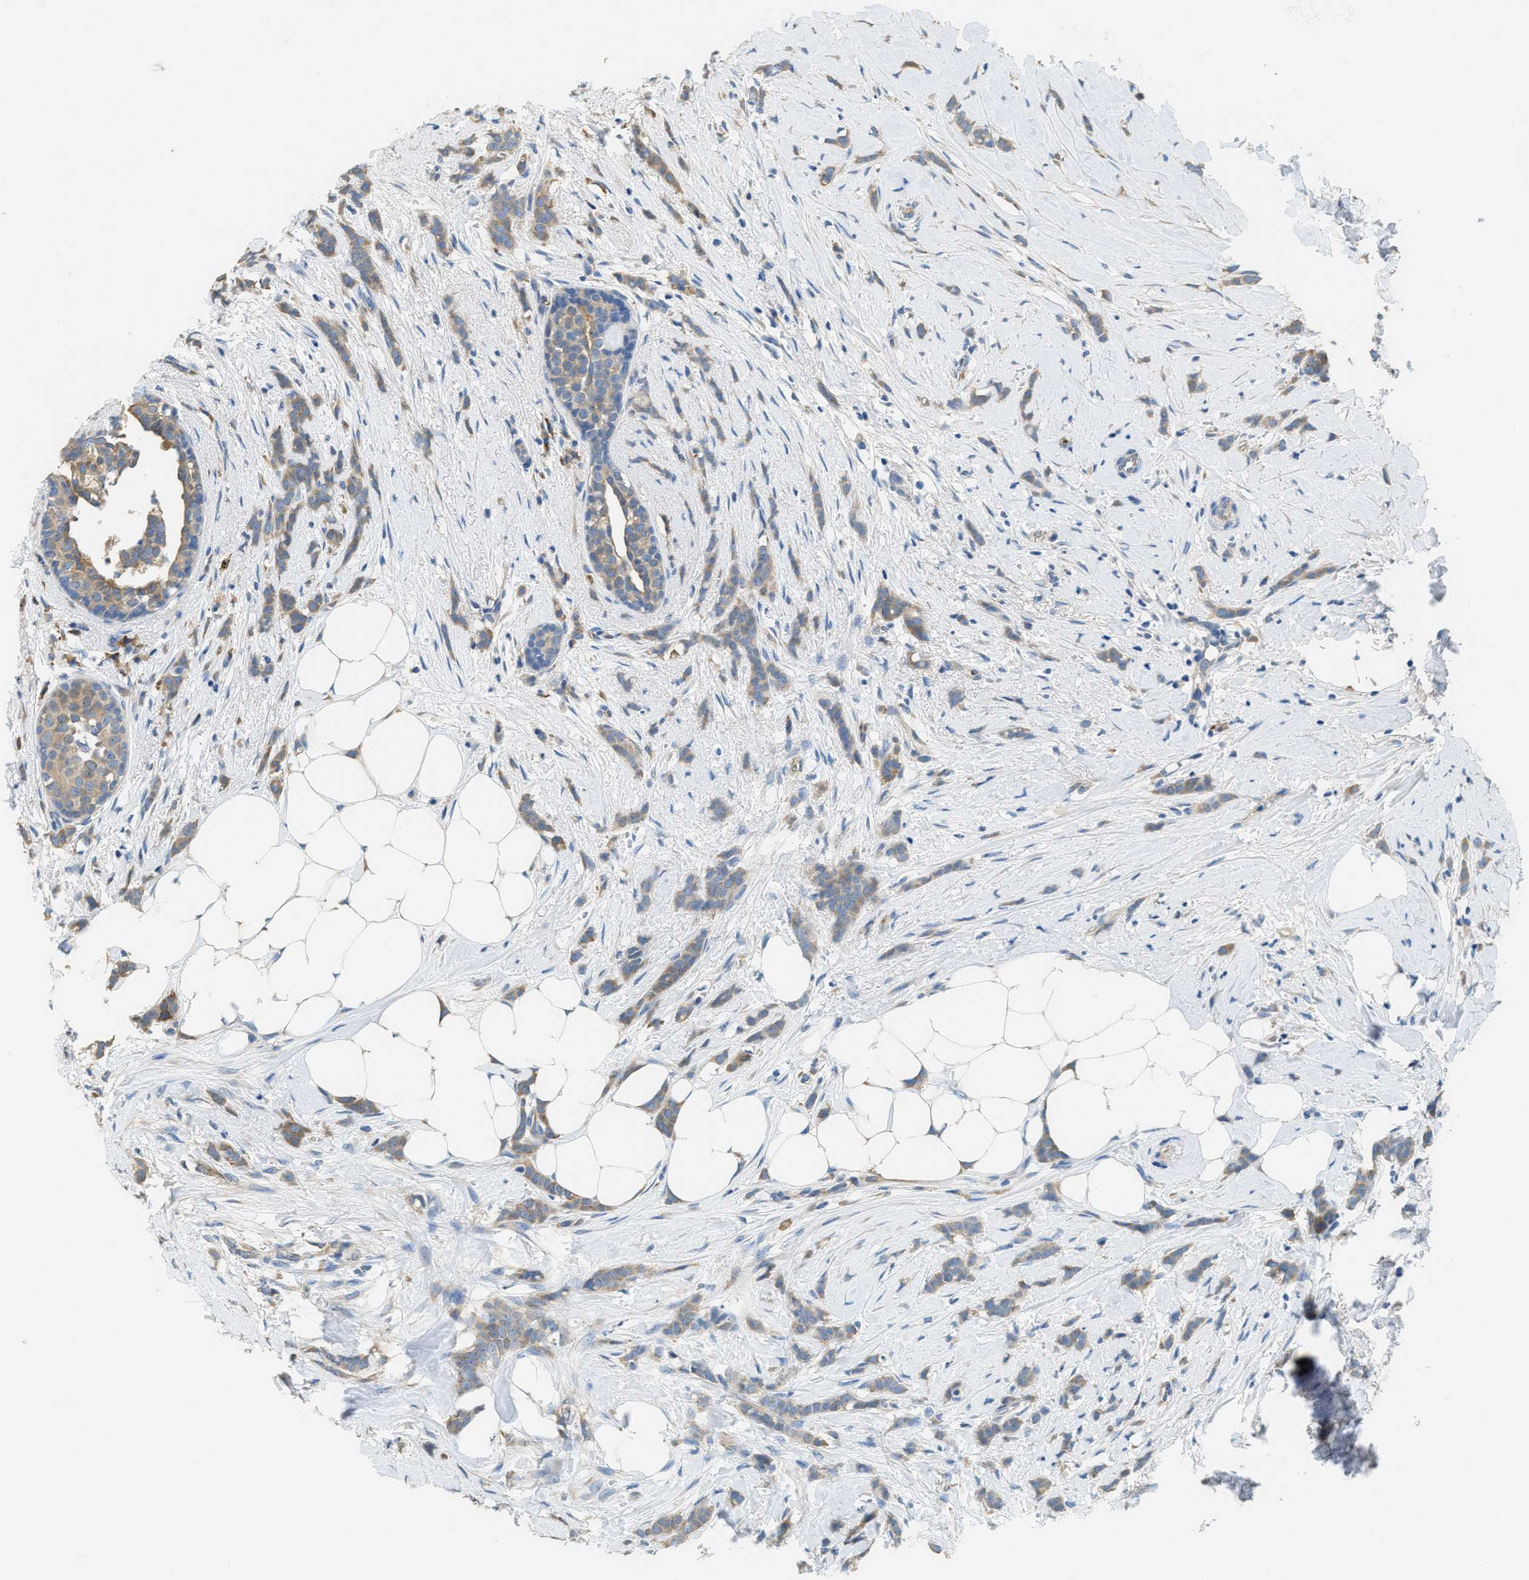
{"staining": {"intensity": "weak", "quantity": "25%-75%", "location": "cytoplasmic/membranous"}, "tissue": "breast cancer", "cell_type": "Tumor cells", "image_type": "cancer", "snomed": [{"axis": "morphology", "description": "Lobular carcinoma, in situ"}, {"axis": "morphology", "description": "Lobular carcinoma"}, {"axis": "topography", "description": "Breast"}], "caption": "Immunohistochemical staining of human breast cancer (lobular carcinoma) displays low levels of weak cytoplasmic/membranous positivity in approximately 25%-75% of tumor cells.", "gene": "RIPK2", "patient": {"sex": "female", "age": 41}}